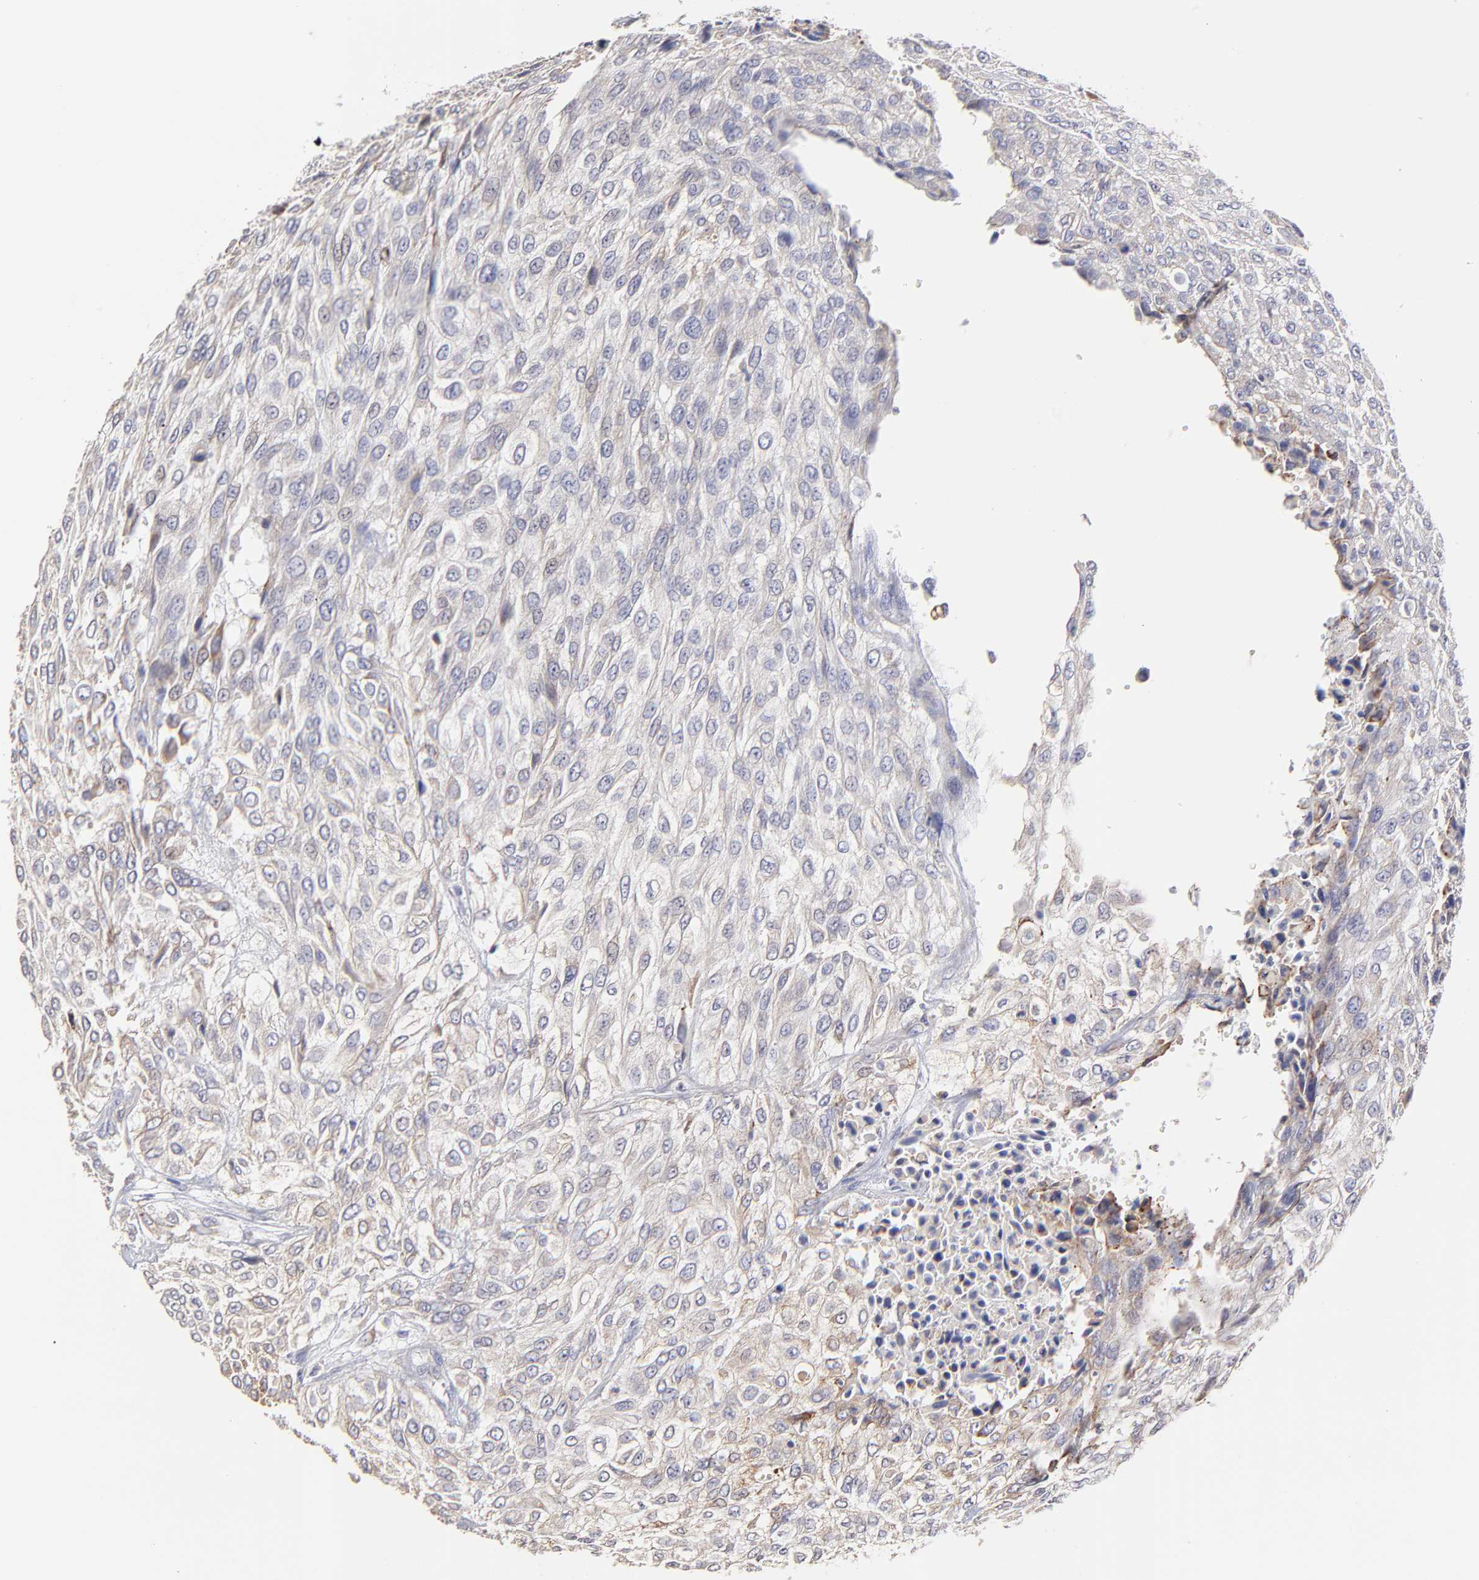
{"staining": {"intensity": "weak", "quantity": ">75%", "location": "cytoplasmic/membranous"}, "tissue": "urothelial cancer", "cell_type": "Tumor cells", "image_type": "cancer", "snomed": [{"axis": "morphology", "description": "Urothelial carcinoma, High grade"}, {"axis": "topography", "description": "Urinary bladder"}], "caption": "DAB (3,3'-diaminobenzidine) immunohistochemical staining of urothelial carcinoma (high-grade) displays weak cytoplasmic/membranous protein staining in approximately >75% of tumor cells. (IHC, brightfield microscopy, high magnification).", "gene": "GCSAM", "patient": {"sex": "male", "age": 57}}